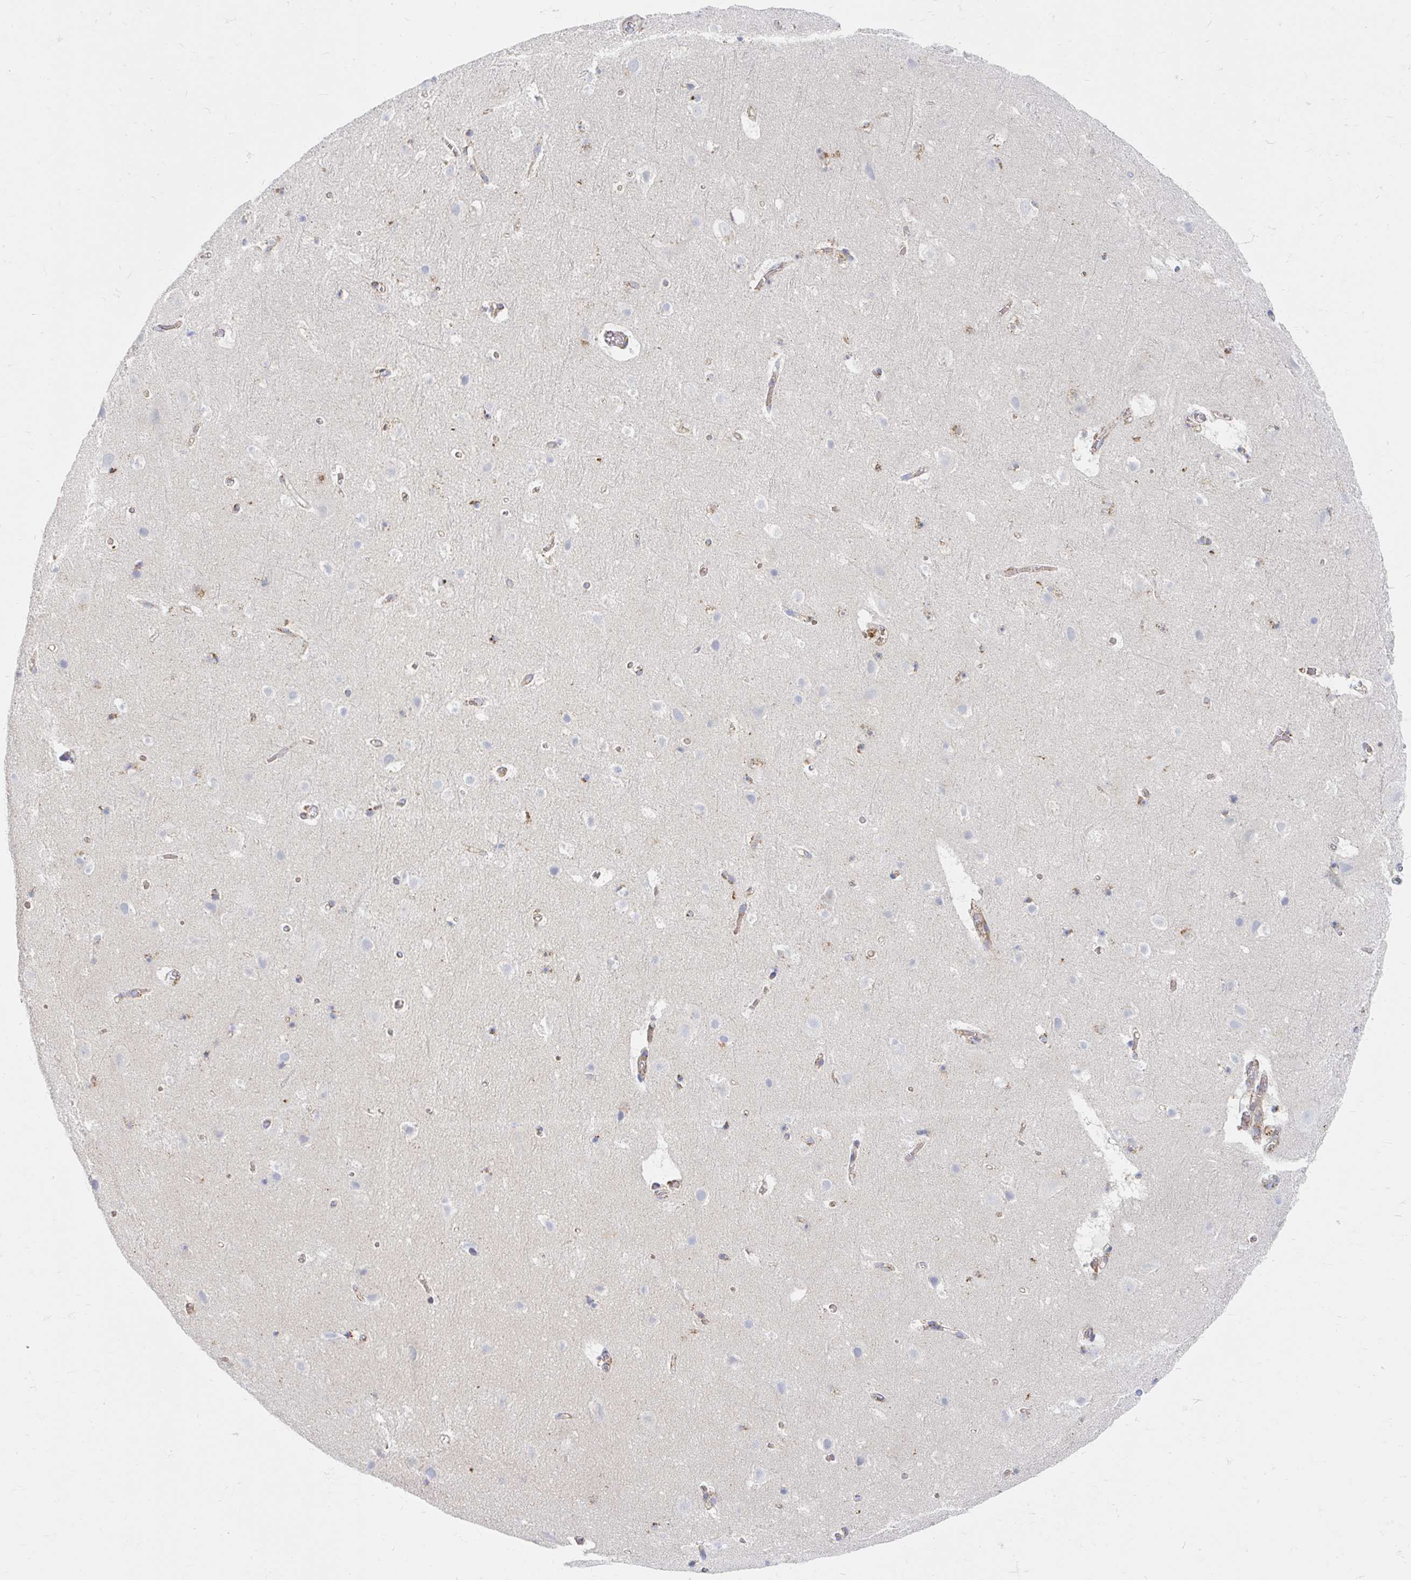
{"staining": {"intensity": "negative", "quantity": "none", "location": "none"}, "tissue": "cerebral cortex", "cell_type": "Endothelial cells", "image_type": "normal", "snomed": [{"axis": "morphology", "description": "Normal tissue, NOS"}, {"axis": "topography", "description": "Cerebral cortex"}], "caption": "Immunohistochemical staining of normal cerebral cortex reveals no significant staining in endothelial cells.", "gene": "MAVS", "patient": {"sex": "female", "age": 42}}